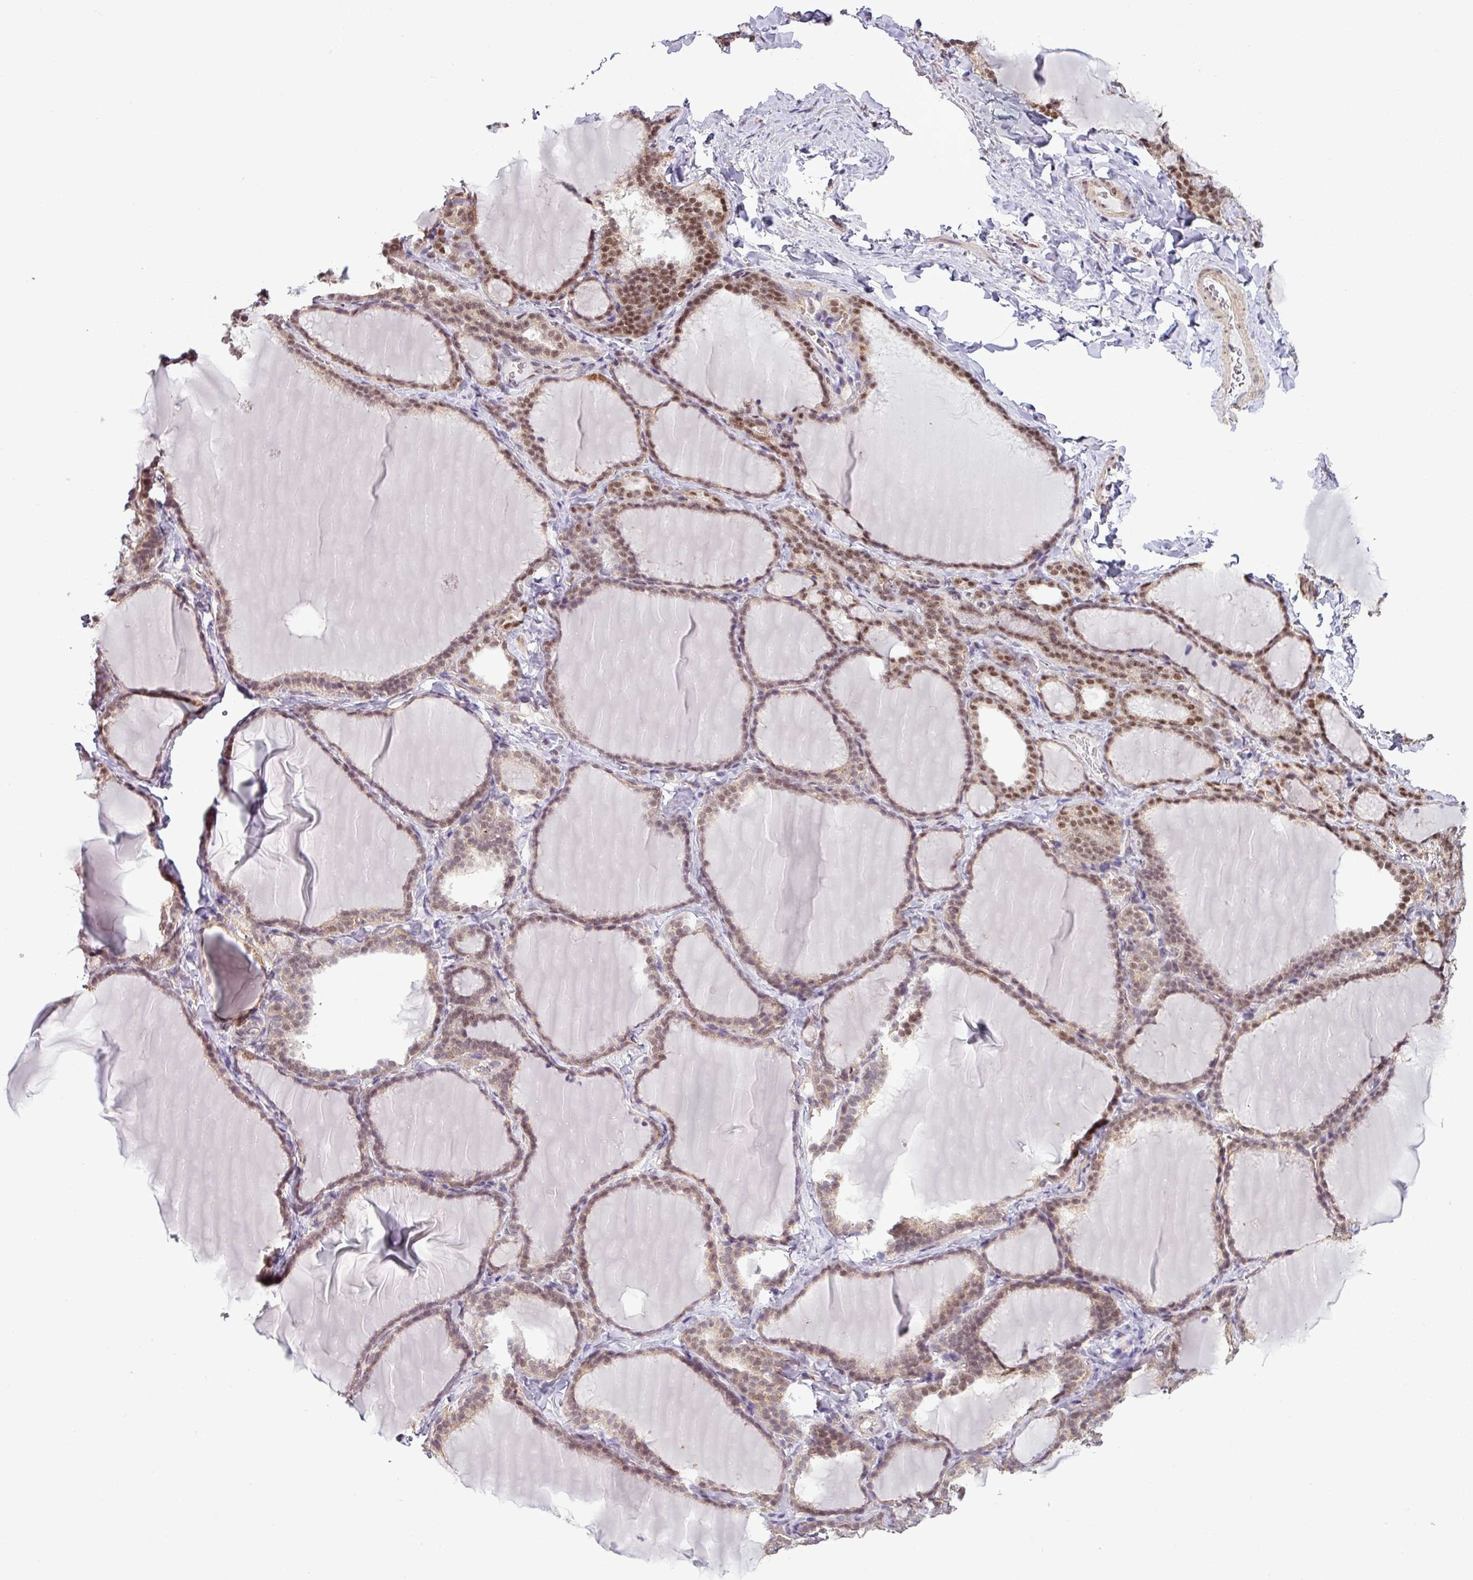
{"staining": {"intensity": "moderate", "quantity": ">75%", "location": "cytoplasmic/membranous,nuclear"}, "tissue": "thyroid gland", "cell_type": "Glandular cells", "image_type": "normal", "snomed": [{"axis": "morphology", "description": "Normal tissue, NOS"}, {"axis": "topography", "description": "Thyroid gland"}], "caption": "This image reveals immunohistochemistry (IHC) staining of normal thyroid gland, with medium moderate cytoplasmic/membranous,nuclear staining in approximately >75% of glandular cells.", "gene": "ZNF217", "patient": {"sex": "female", "age": 31}}